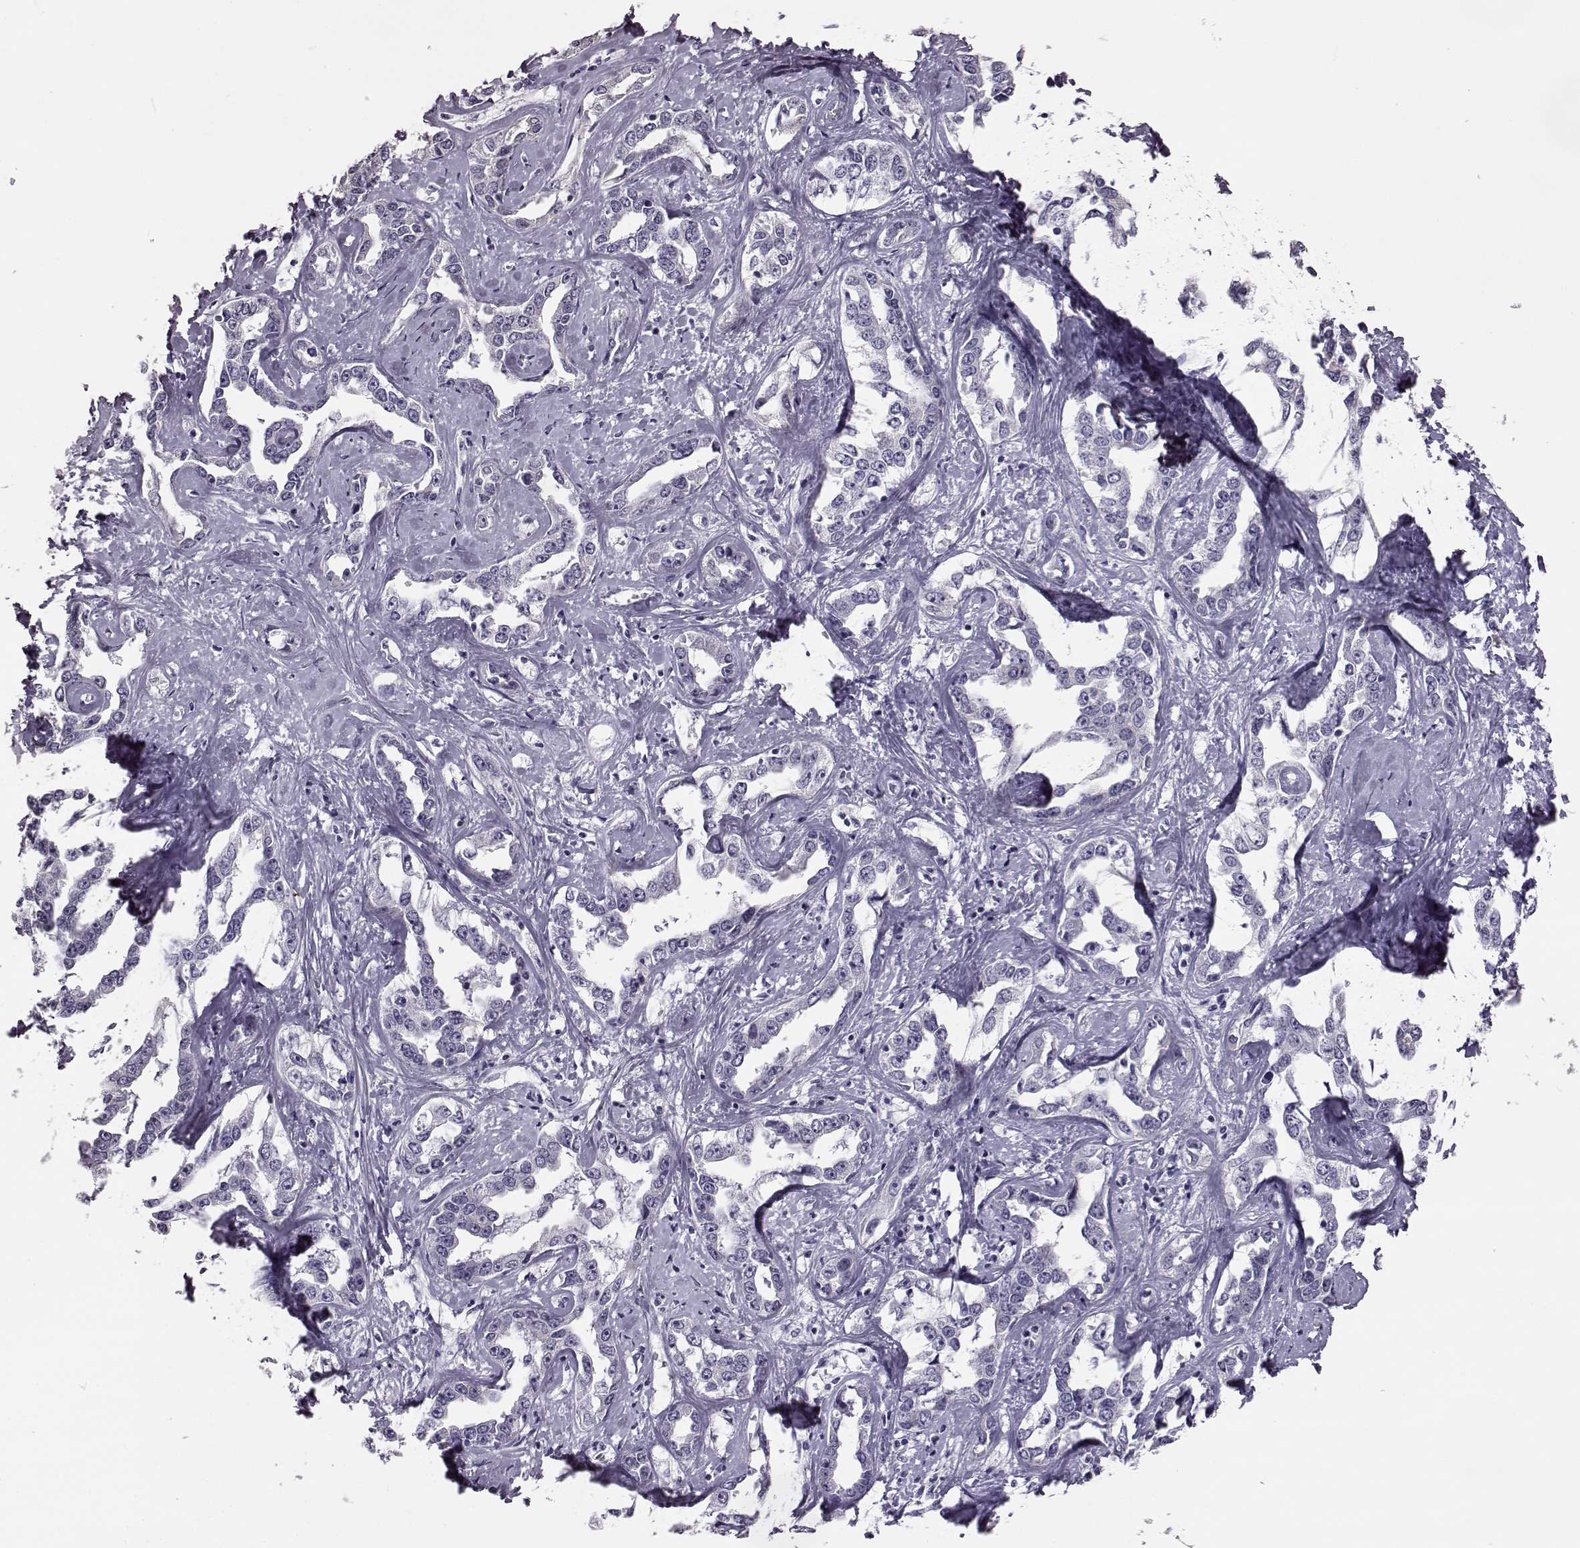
{"staining": {"intensity": "negative", "quantity": "none", "location": "none"}, "tissue": "liver cancer", "cell_type": "Tumor cells", "image_type": "cancer", "snomed": [{"axis": "morphology", "description": "Cholangiocarcinoma"}, {"axis": "topography", "description": "Liver"}], "caption": "Liver cholangiocarcinoma was stained to show a protein in brown. There is no significant positivity in tumor cells.", "gene": "ODAD4", "patient": {"sex": "male", "age": 59}}